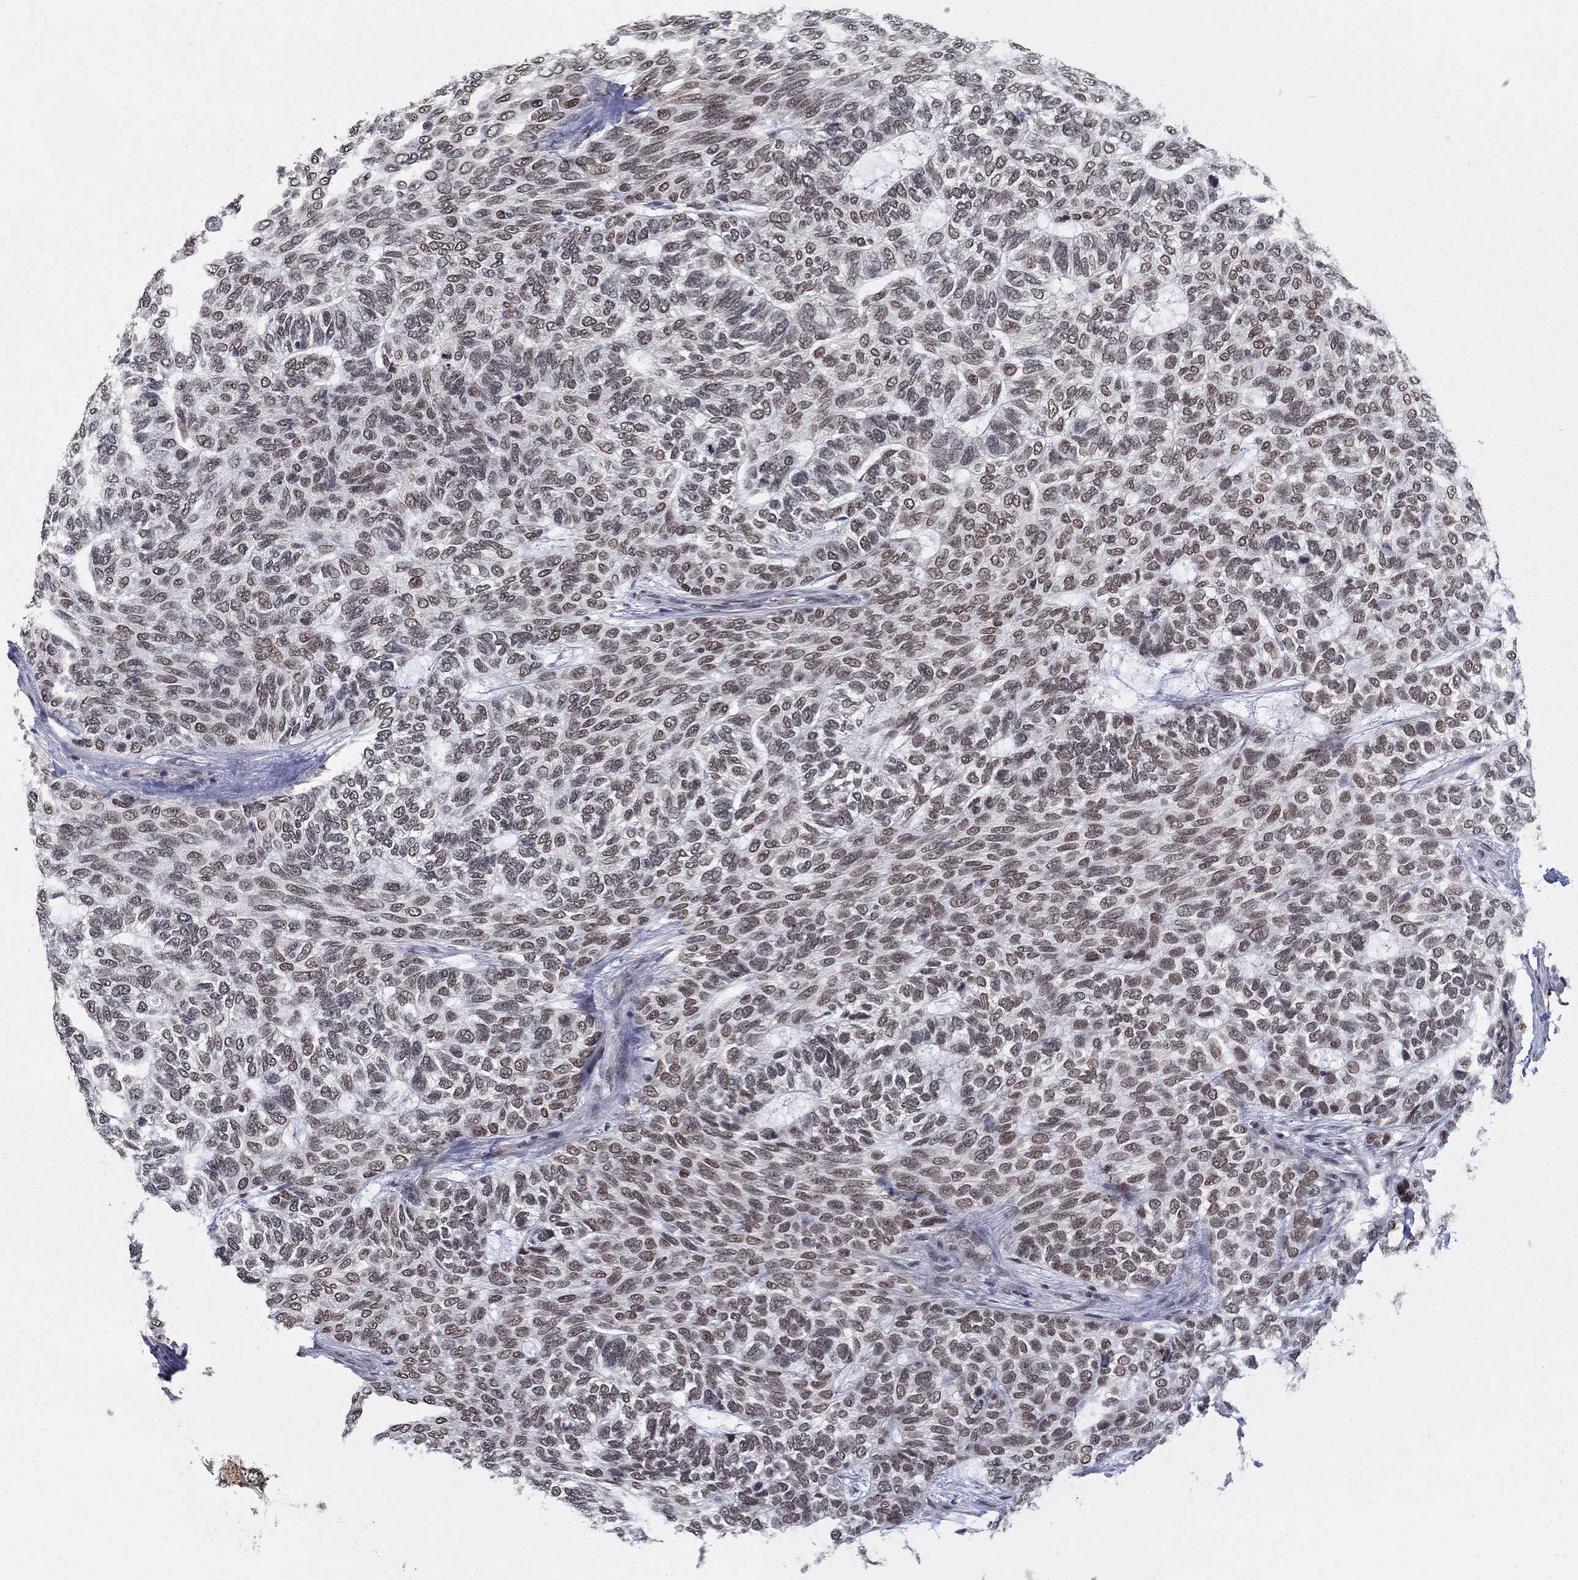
{"staining": {"intensity": "weak", "quantity": "25%-75%", "location": "nuclear"}, "tissue": "skin cancer", "cell_type": "Tumor cells", "image_type": "cancer", "snomed": [{"axis": "morphology", "description": "Basal cell carcinoma"}, {"axis": "topography", "description": "Skin"}], "caption": "Basal cell carcinoma (skin) was stained to show a protein in brown. There is low levels of weak nuclear expression in about 25%-75% of tumor cells. (DAB (3,3'-diaminobenzidine) IHC, brown staining for protein, blue staining for nuclei).", "gene": "GRIA3", "patient": {"sex": "female", "age": 65}}